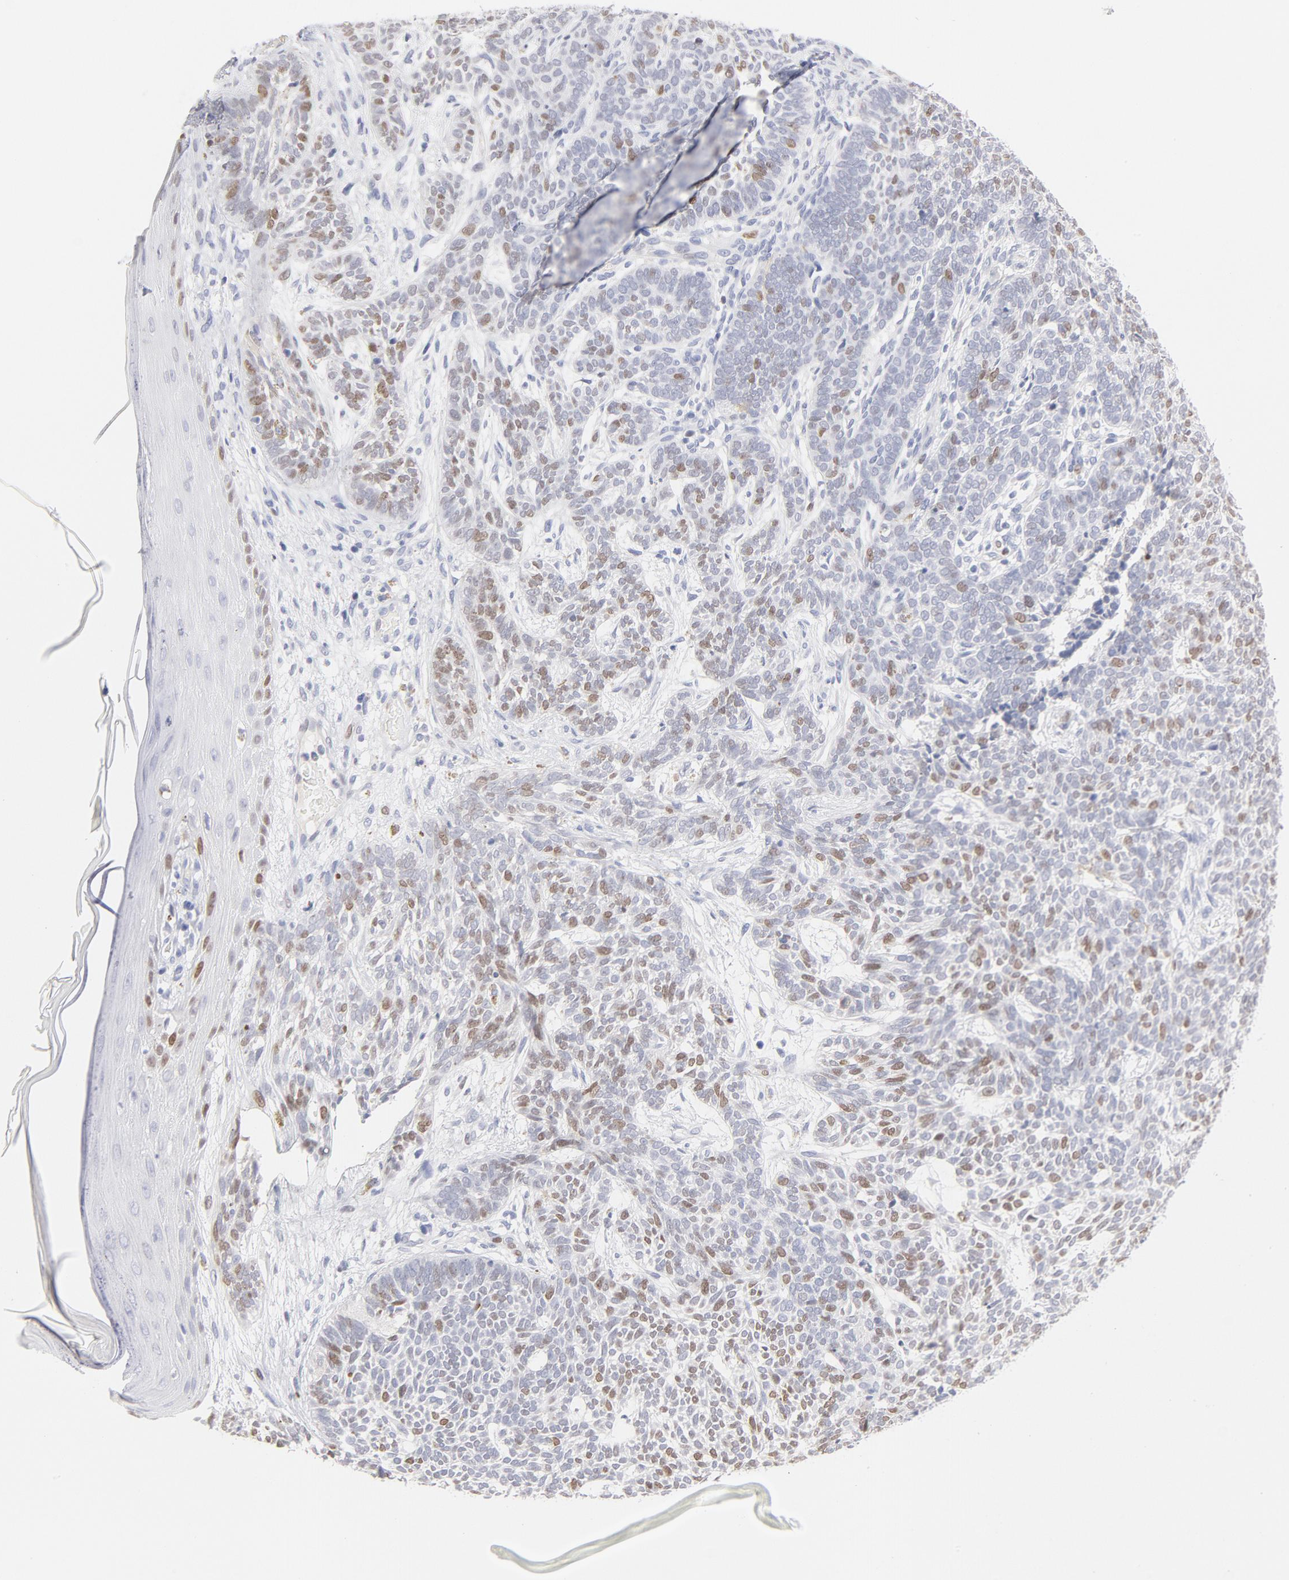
{"staining": {"intensity": "moderate", "quantity": "25%-75%", "location": "nuclear"}, "tissue": "skin cancer", "cell_type": "Tumor cells", "image_type": "cancer", "snomed": [{"axis": "morphology", "description": "Normal tissue, NOS"}, {"axis": "morphology", "description": "Basal cell carcinoma"}, {"axis": "topography", "description": "Skin"}], "caption": "Immunohistochemistry of human skin cancer exhibits medium levels of moderate nuclear staining in about 25%-75% of tumor cells. The staining was performed using DAB to visualize the protein expression in brown, while the nuclei were stained in blue with hematoxylin (Magnification: 20x).", "gene": "MCM7", "patient": {"sex": "male", "age": 87}}